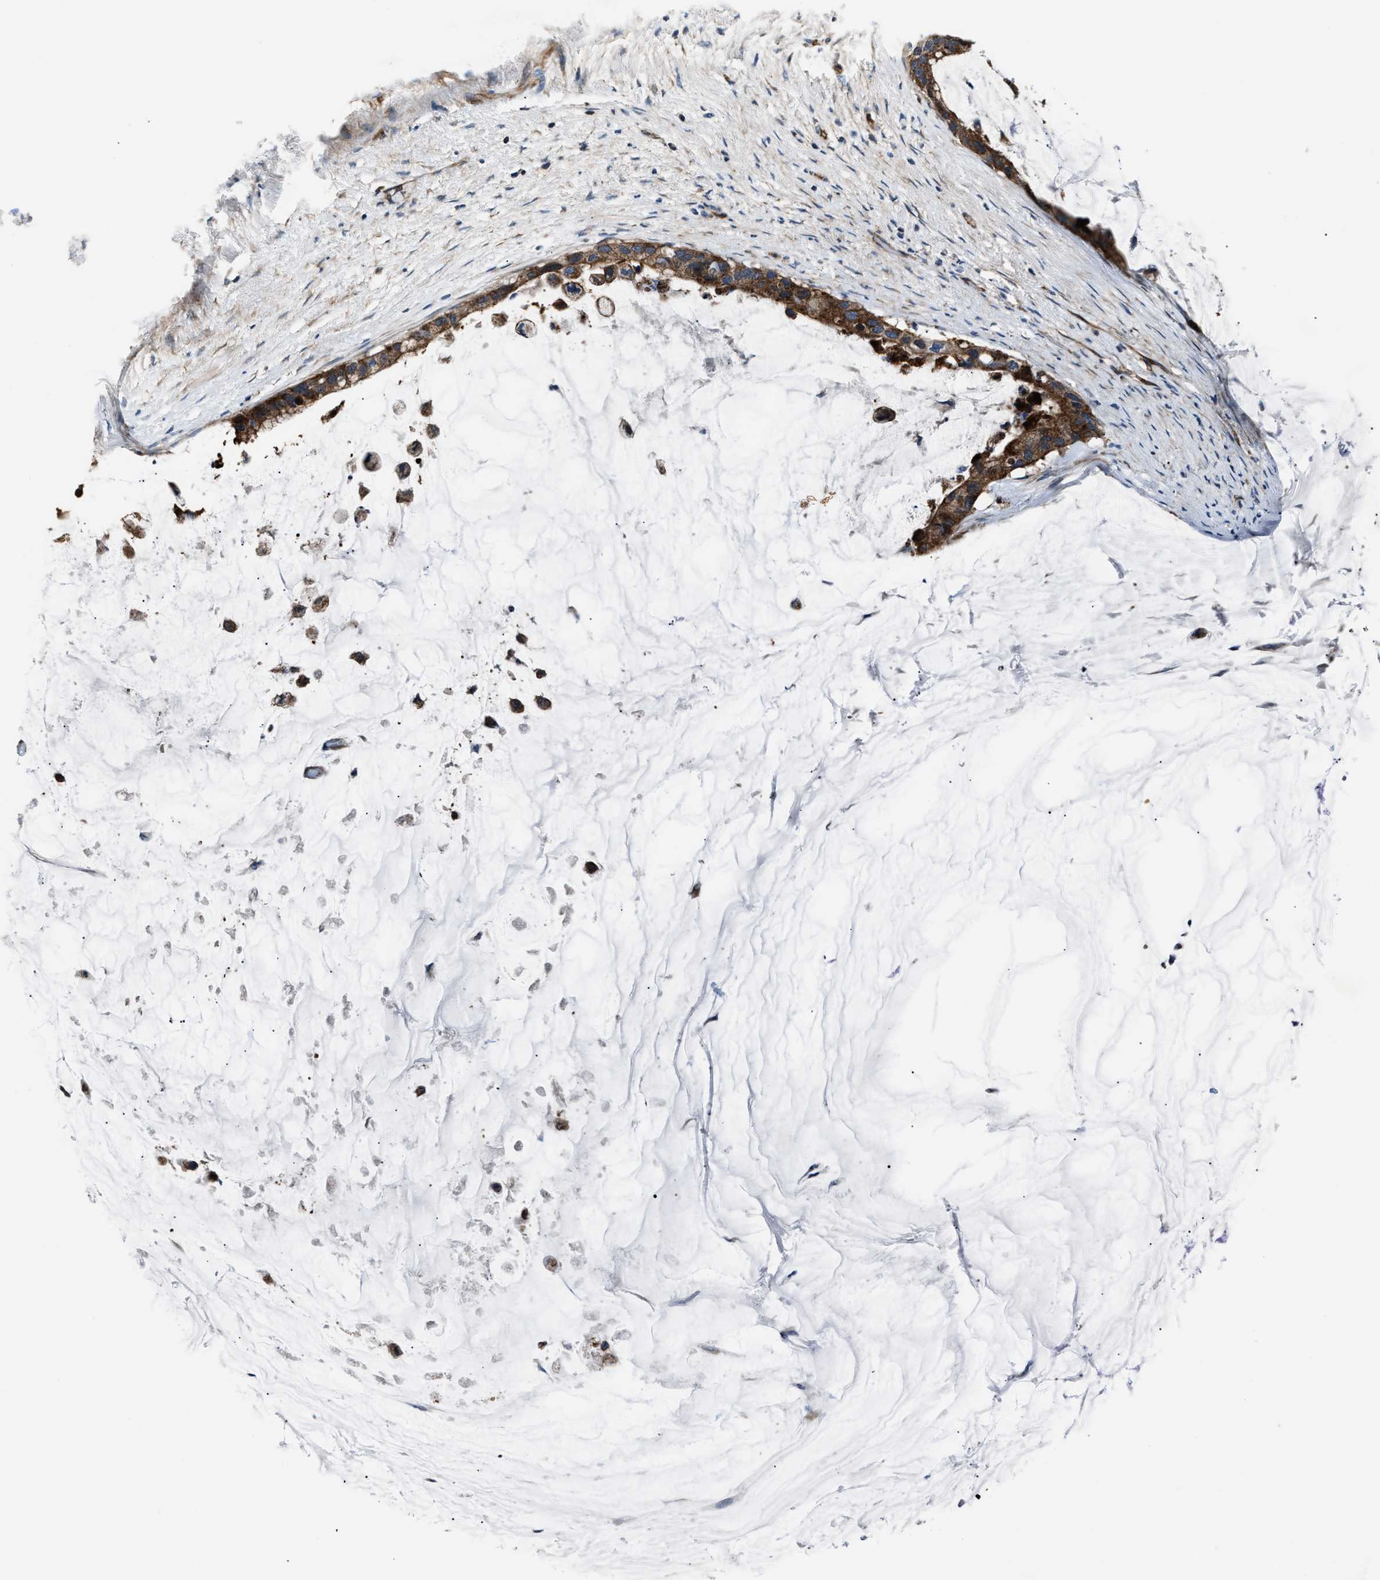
{"staining": {"intensity": "strong", "quantity": ">75%", "location": "cytoplasmic/membranous"}, "tissue": "pancreatic cancer", "cell_type": "Tumor cells", "image_type": "cancer", "snomed": [{"axis": "morphology", "description": "Adenocarcinoma, NOS"}, {"axis": "topography", "description": "Pancreas"}], "caption": "Human adenocarcinoma (pancreatic) stained for a protein (brown) demonstrates strong cytoplasmic/membranous positive expression in about >75% of tumor cells.", "gene": "GGCT", "patient": {"sex": "male", "age": 41}}